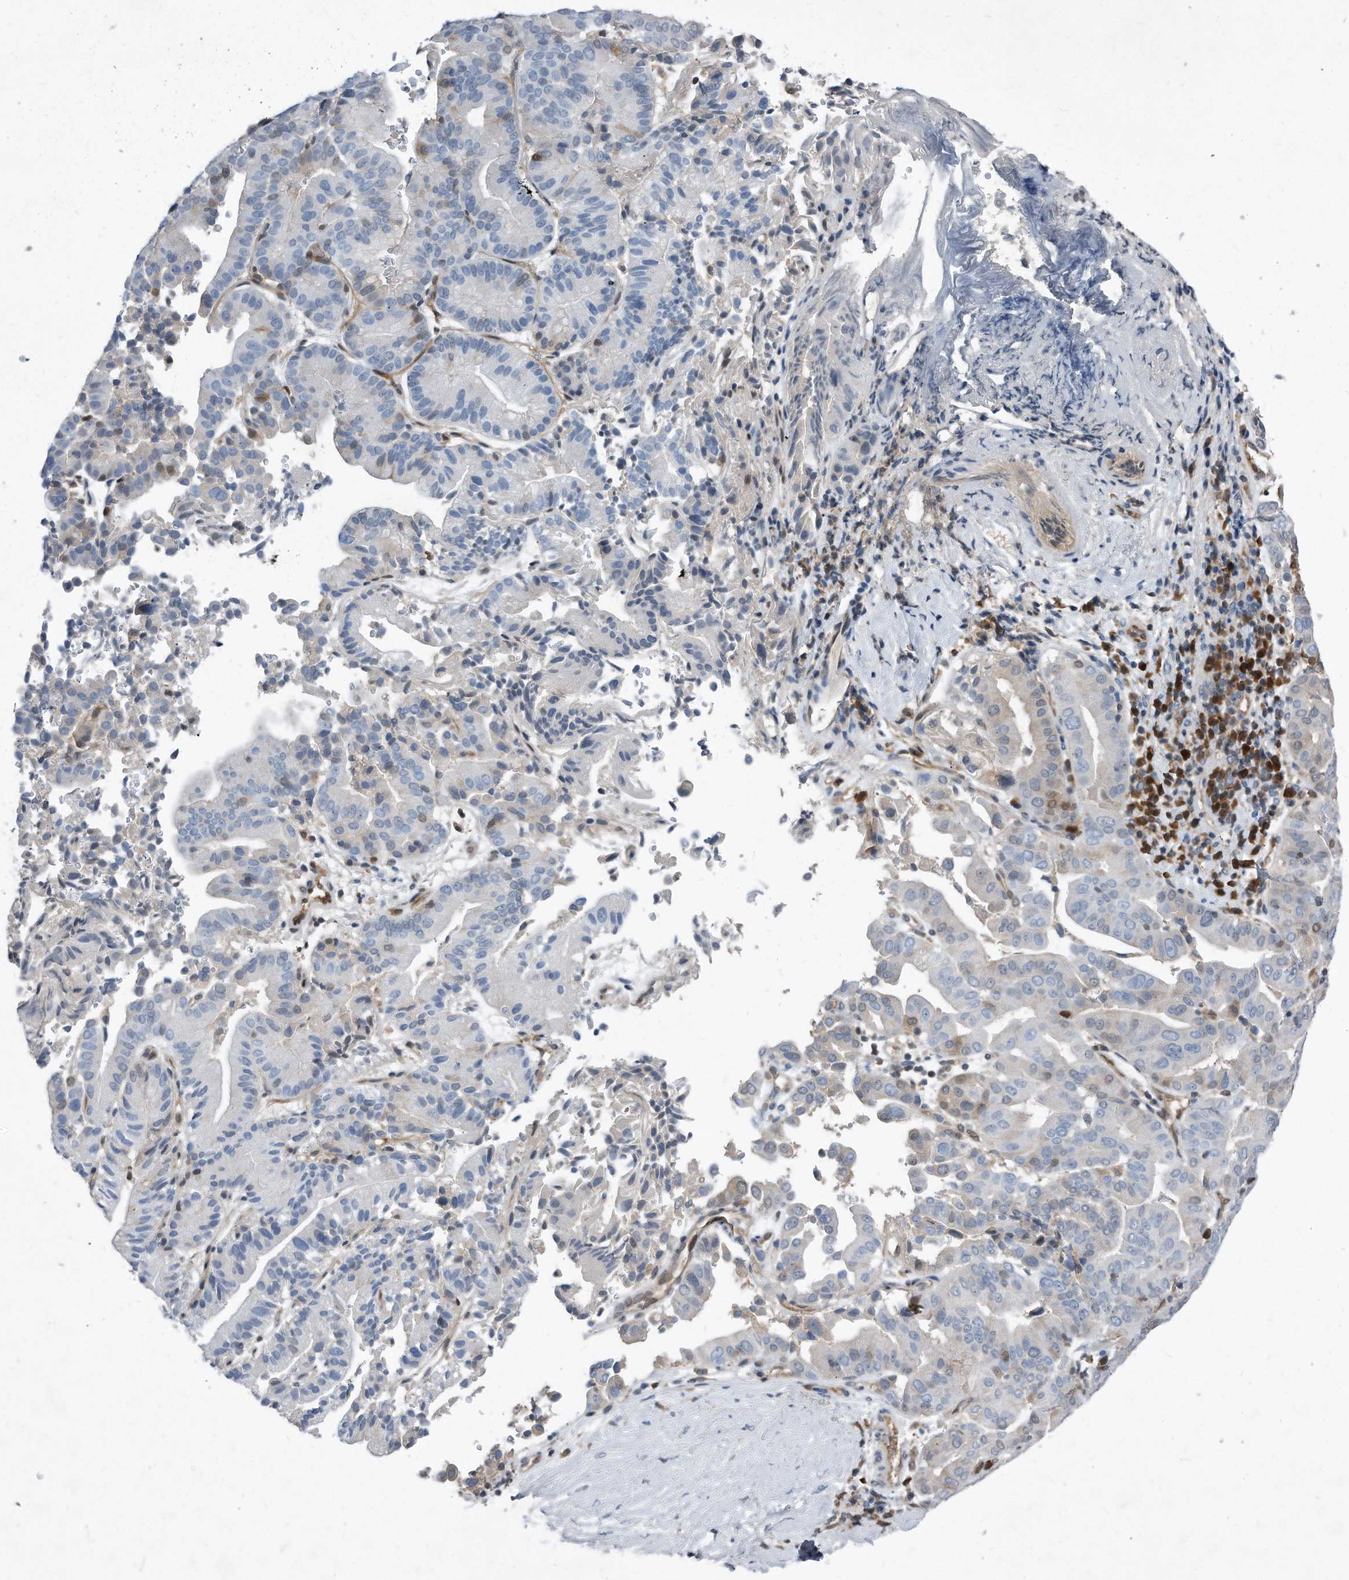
{"staining": {"intensity": "negative", "quantity": "none", "location": "none"}, "tissue": "liver cancer", "cell_type": "Tumor cells", "image_type": "cancer", "snomed": [{"axis": "morphology", "description": "Cholangiocarcinoma"}, {"axis": "topography", "description": "Liver"}], "caption": "Immunohistochemistry (IHC) image of neoplastic tissue: human liver cholangiocarcinoma stained with DAB displays no significant protein expression in tumor cells.", "gene": "MAP2K6", "patient": {"sex": "female", "age": 75}}